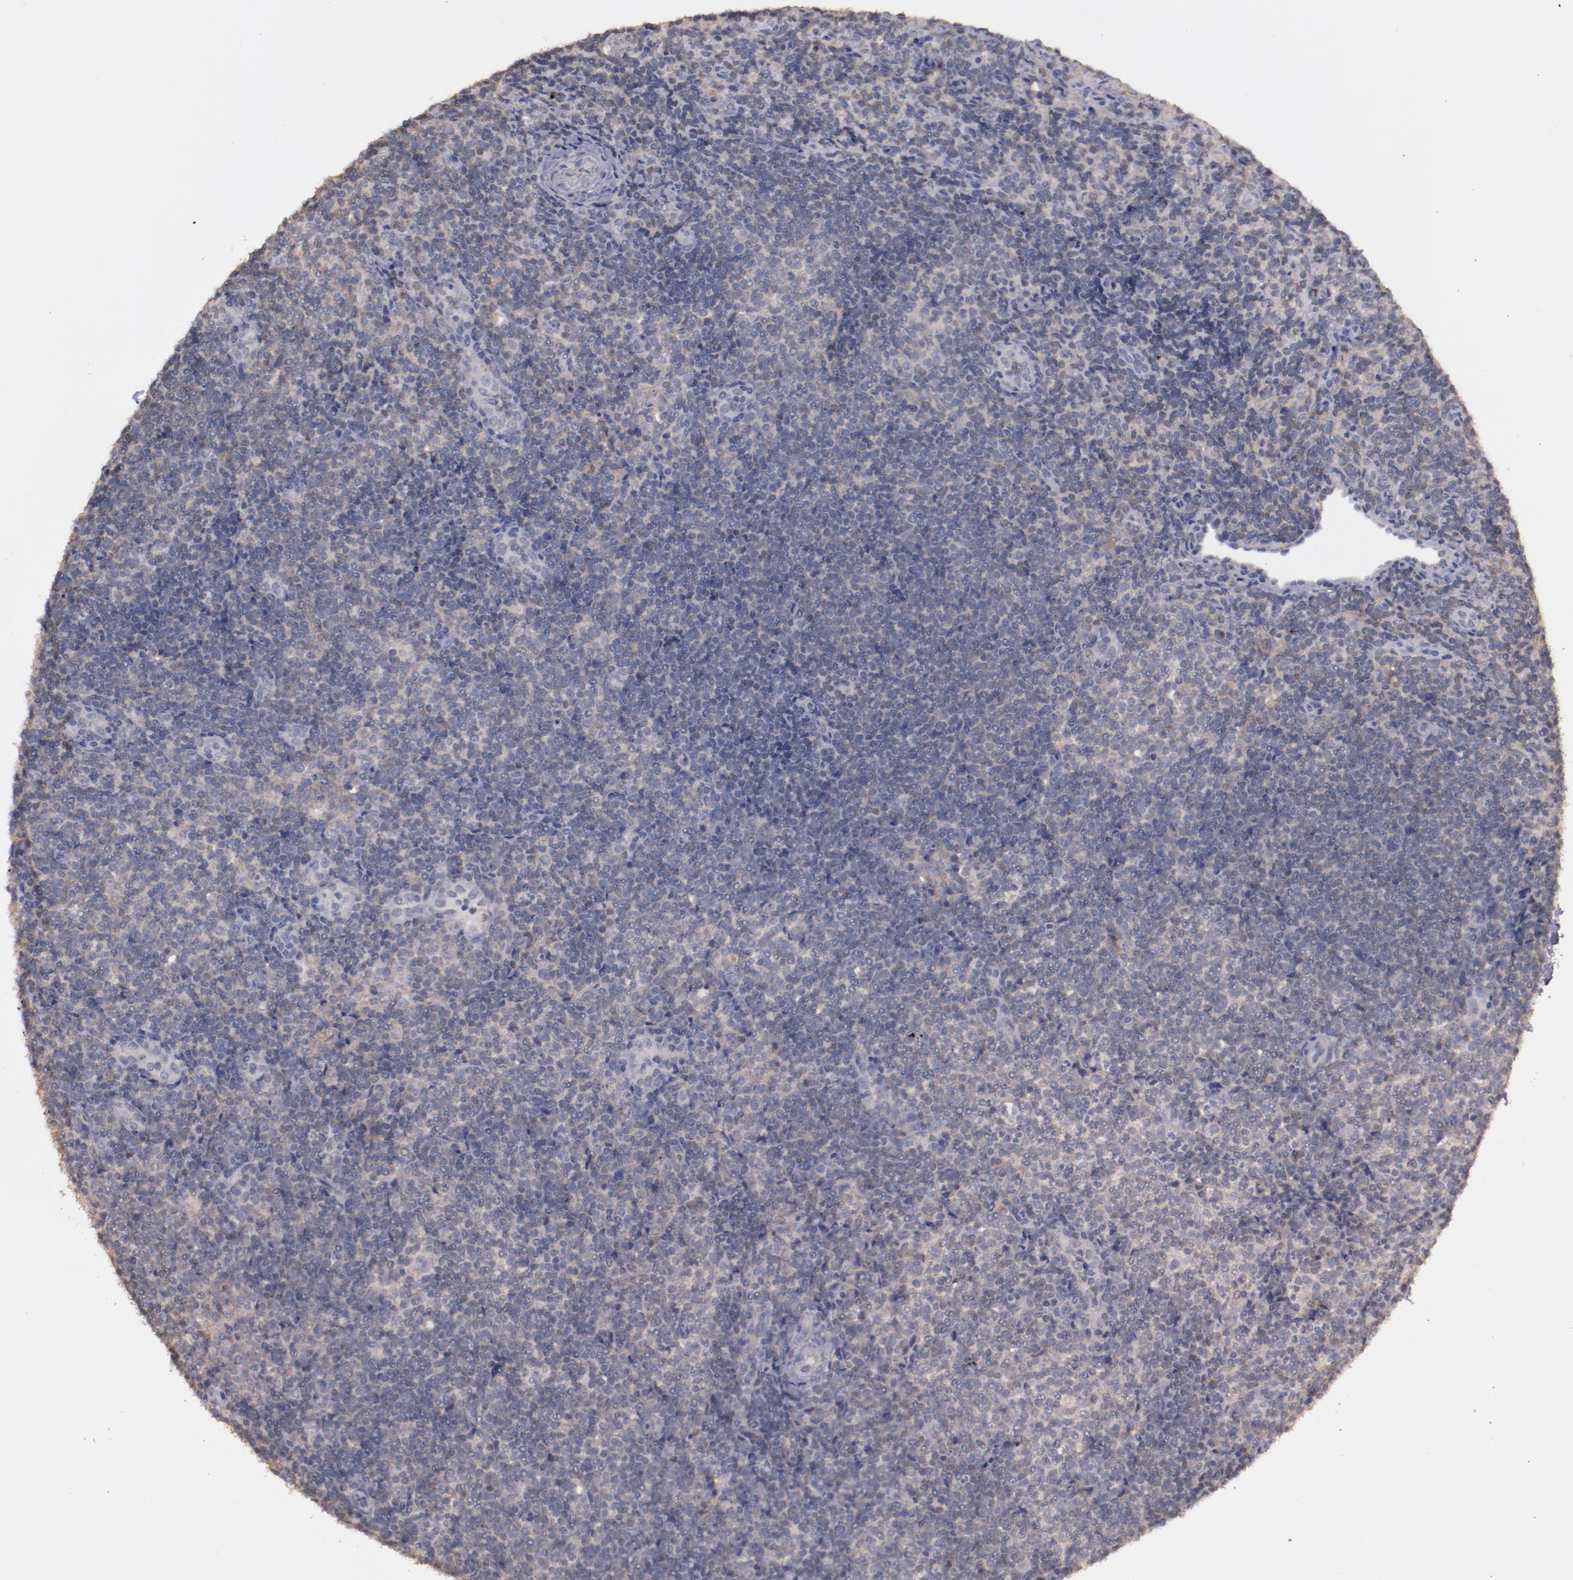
{"staining": {"intensity": "weak", "quantity": "25%-75%", "location": "cytoplasmic/membranous"}, "tissue": "lymphoma", "cell_type": "Tumor cells", "image_type": "cancer", "snomed": [{"axis": "morphology", "description": "Malignant lymphoma, non-Hodgkin's type, Low grade"}, {"axis": "topography", "description": "Lymph node"}], "caption": "IHC photomicrograph of human lymphoma stained for a protein (brown), which displays low levels of weak cytoplasmic/membranous positivity in about 25%-75% of tumor cells.", "gene": "FAT1", "patient": {"sex": "female", "age": 76}}